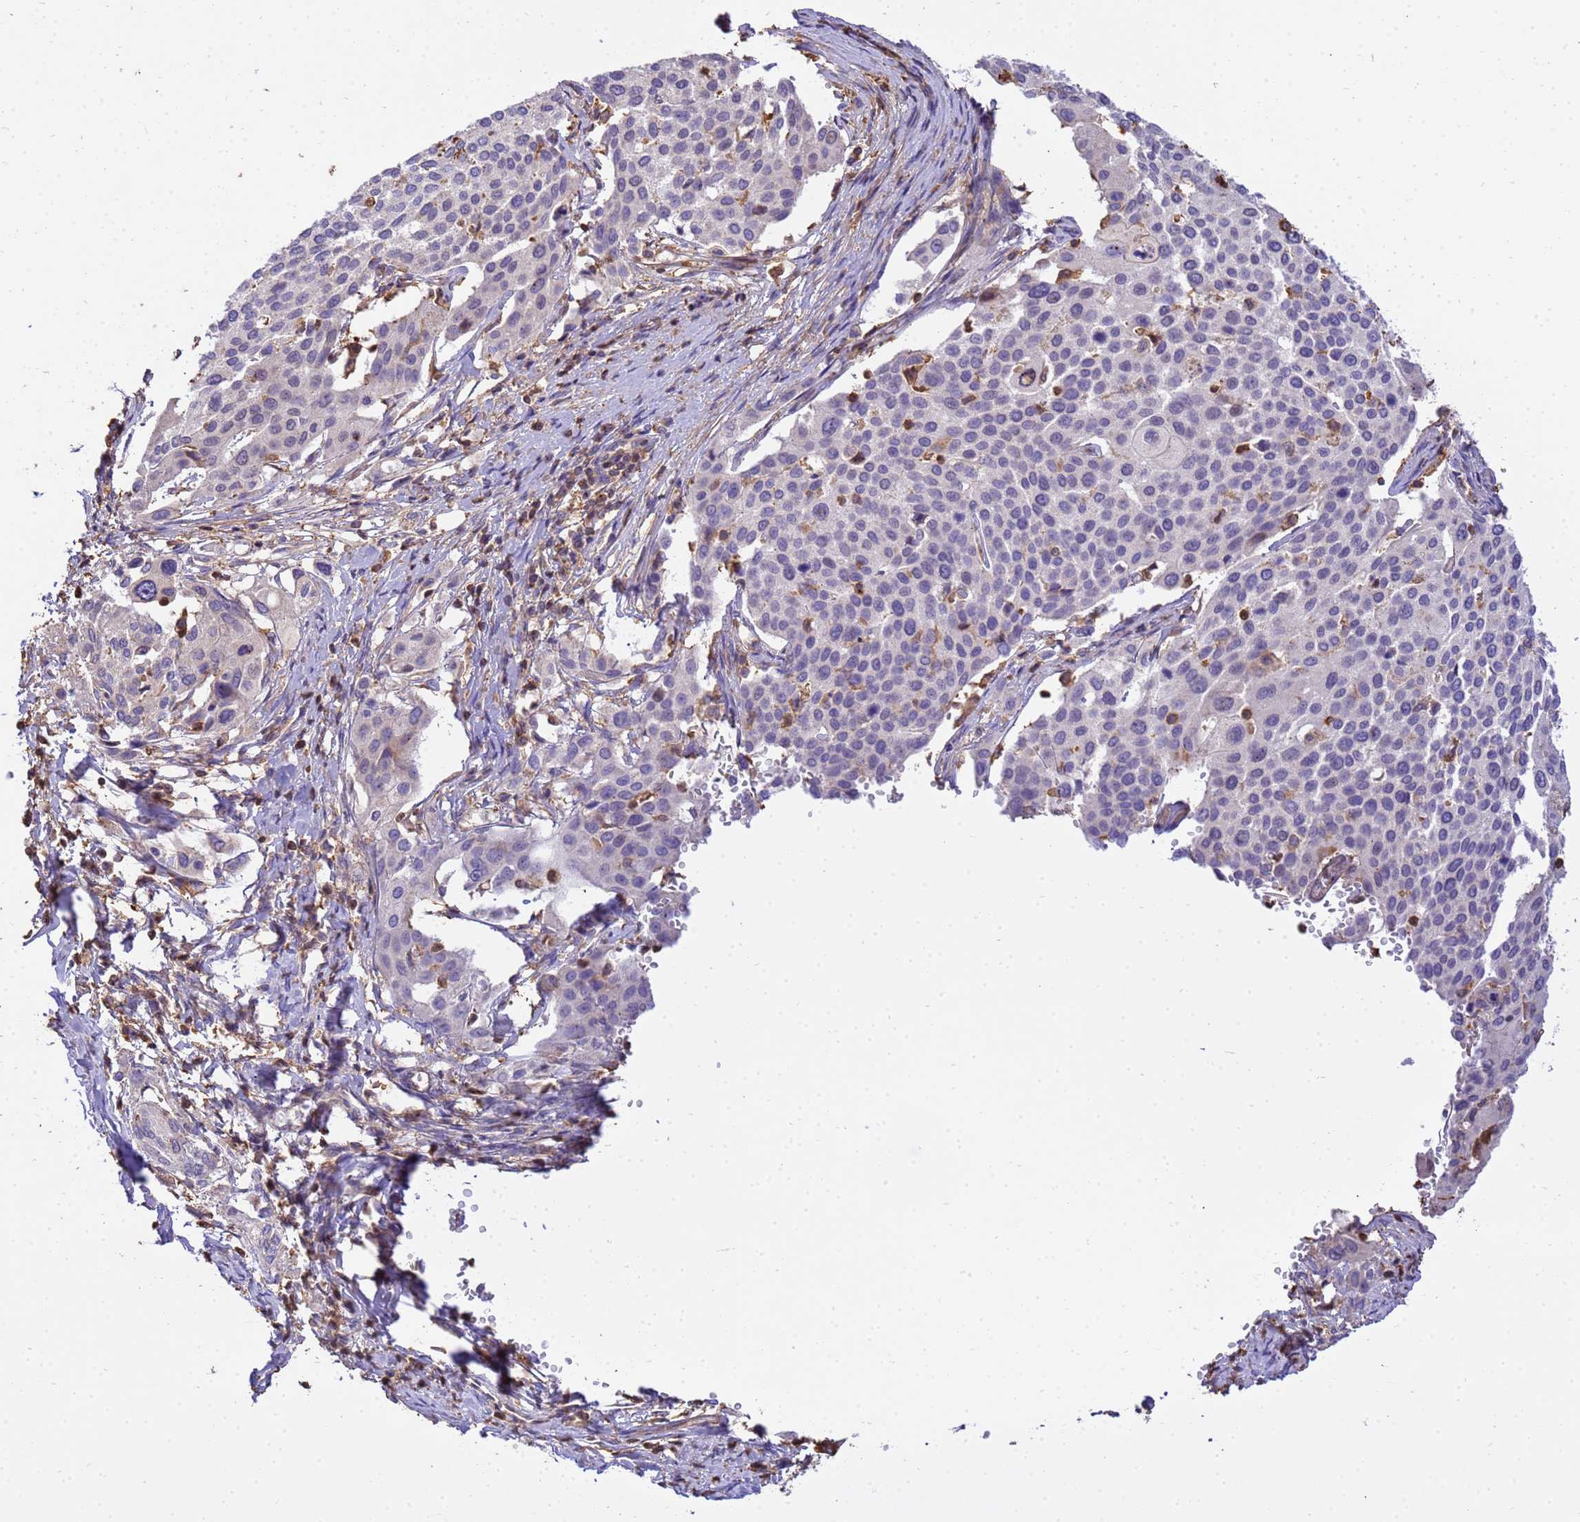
{"staining": {"intensity": "negative", "quantity": "none", "location": "none"}, "tissue": "cervical cancer", "cell_type": "Tumor cells", "image_type": "cancer", "snomed": [{"axis": "morphology", "description": "Squamous cell carcinoma, NOS"}, {"axis": "topography", "description": "Cervix"}], "caption": "High power microscopy photomicrograph of an immunohistochemistry (IHC) image of cervical cancer (squamous cell carcinoma), revealing no significant expression in tumor cells.", "gene": "WDR64", "patient": {"sex": "female", "age": 44}}